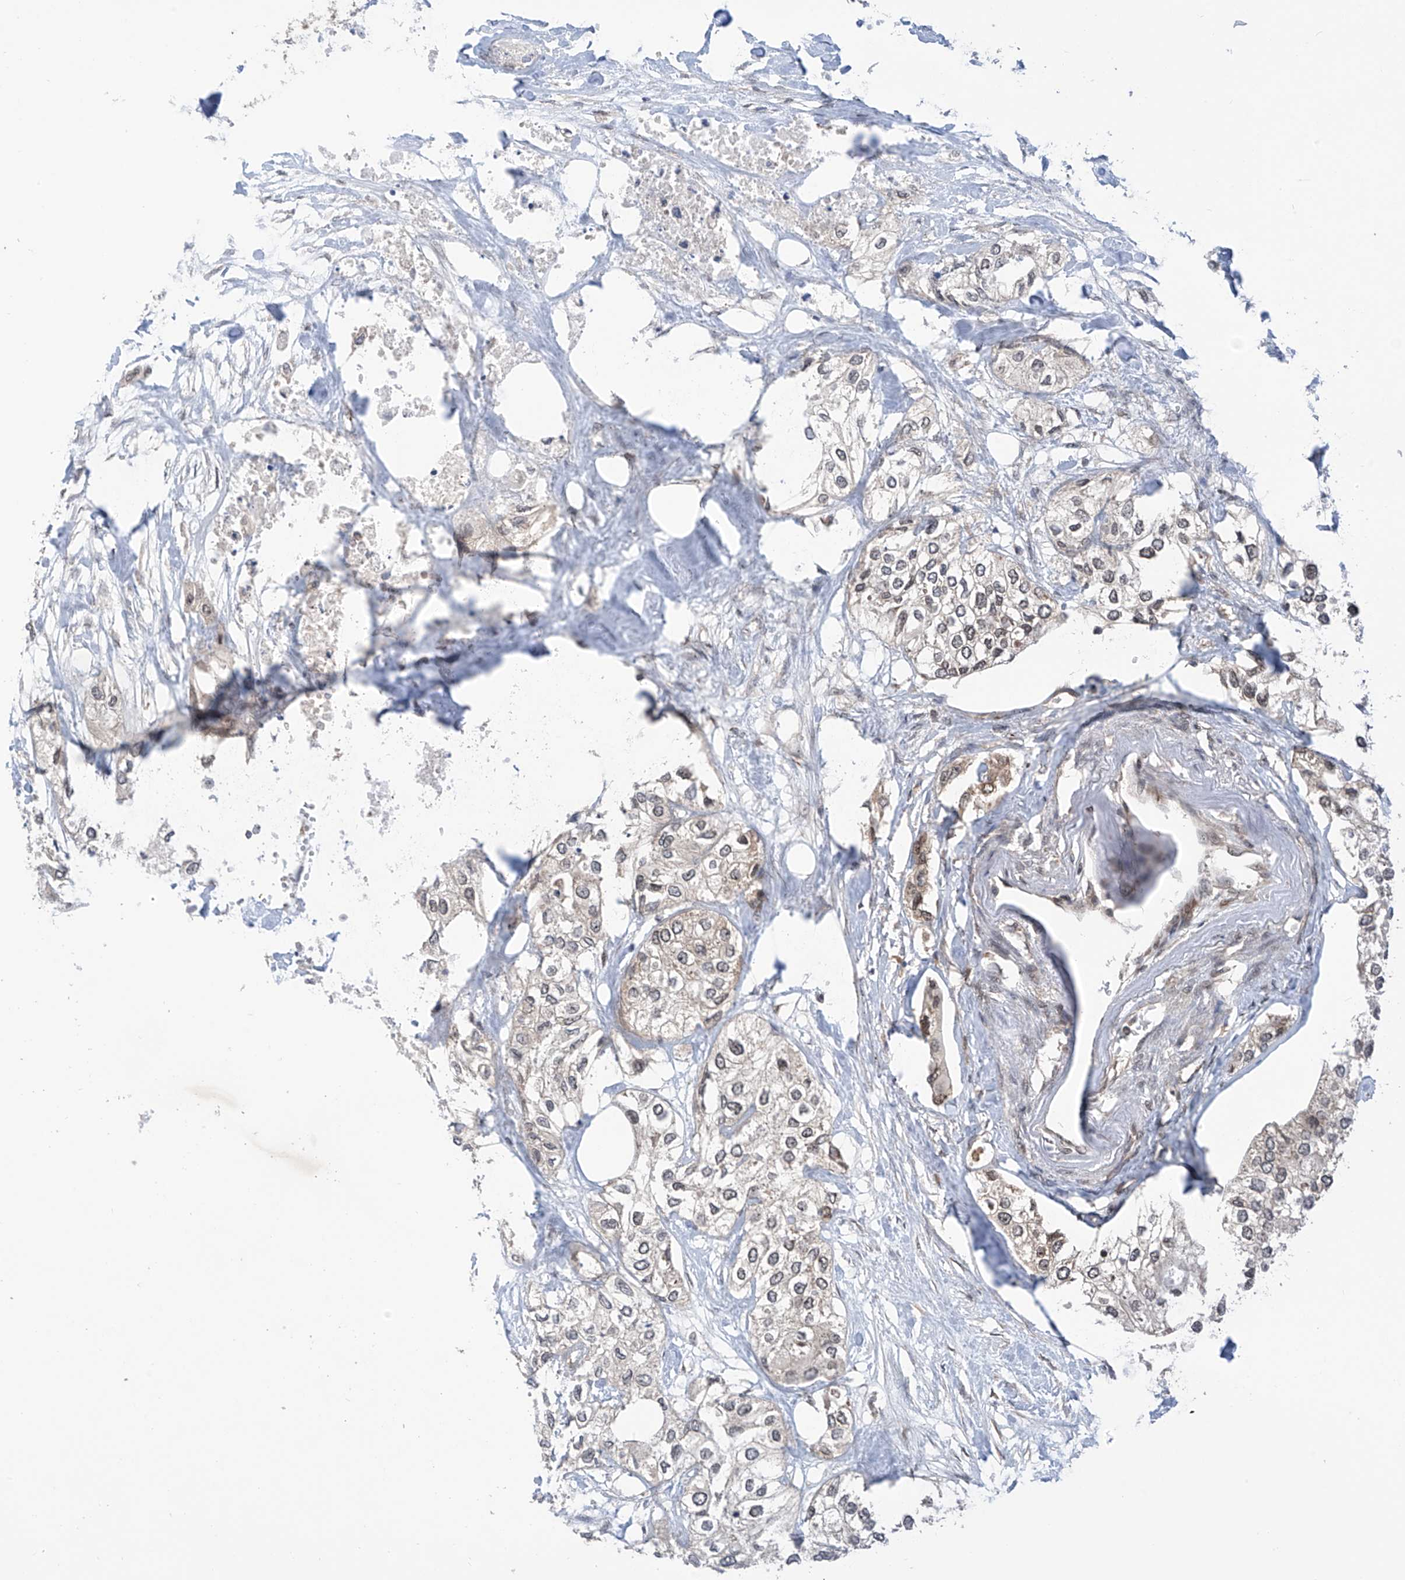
{"staining": {"intensity": "negative", "quantity": "none", "location": "none"}, "tissue": "urothelial cancer", "cell_type": "Tumor cells", "image_type": "cancer", "snomed": [{"axis": "morphology", "description": "Urothelial carcinoma, High grade"}, {"axis": "topography", "description": "Urinary bladder"}], "caption": "A histopathology image of human high-grade urothelial carcinoma is negative for staining in tumor cells. Nuclei are stained in blue.", "gene": "C1orf131", "patient": {"sex": "male", "age": 64}}